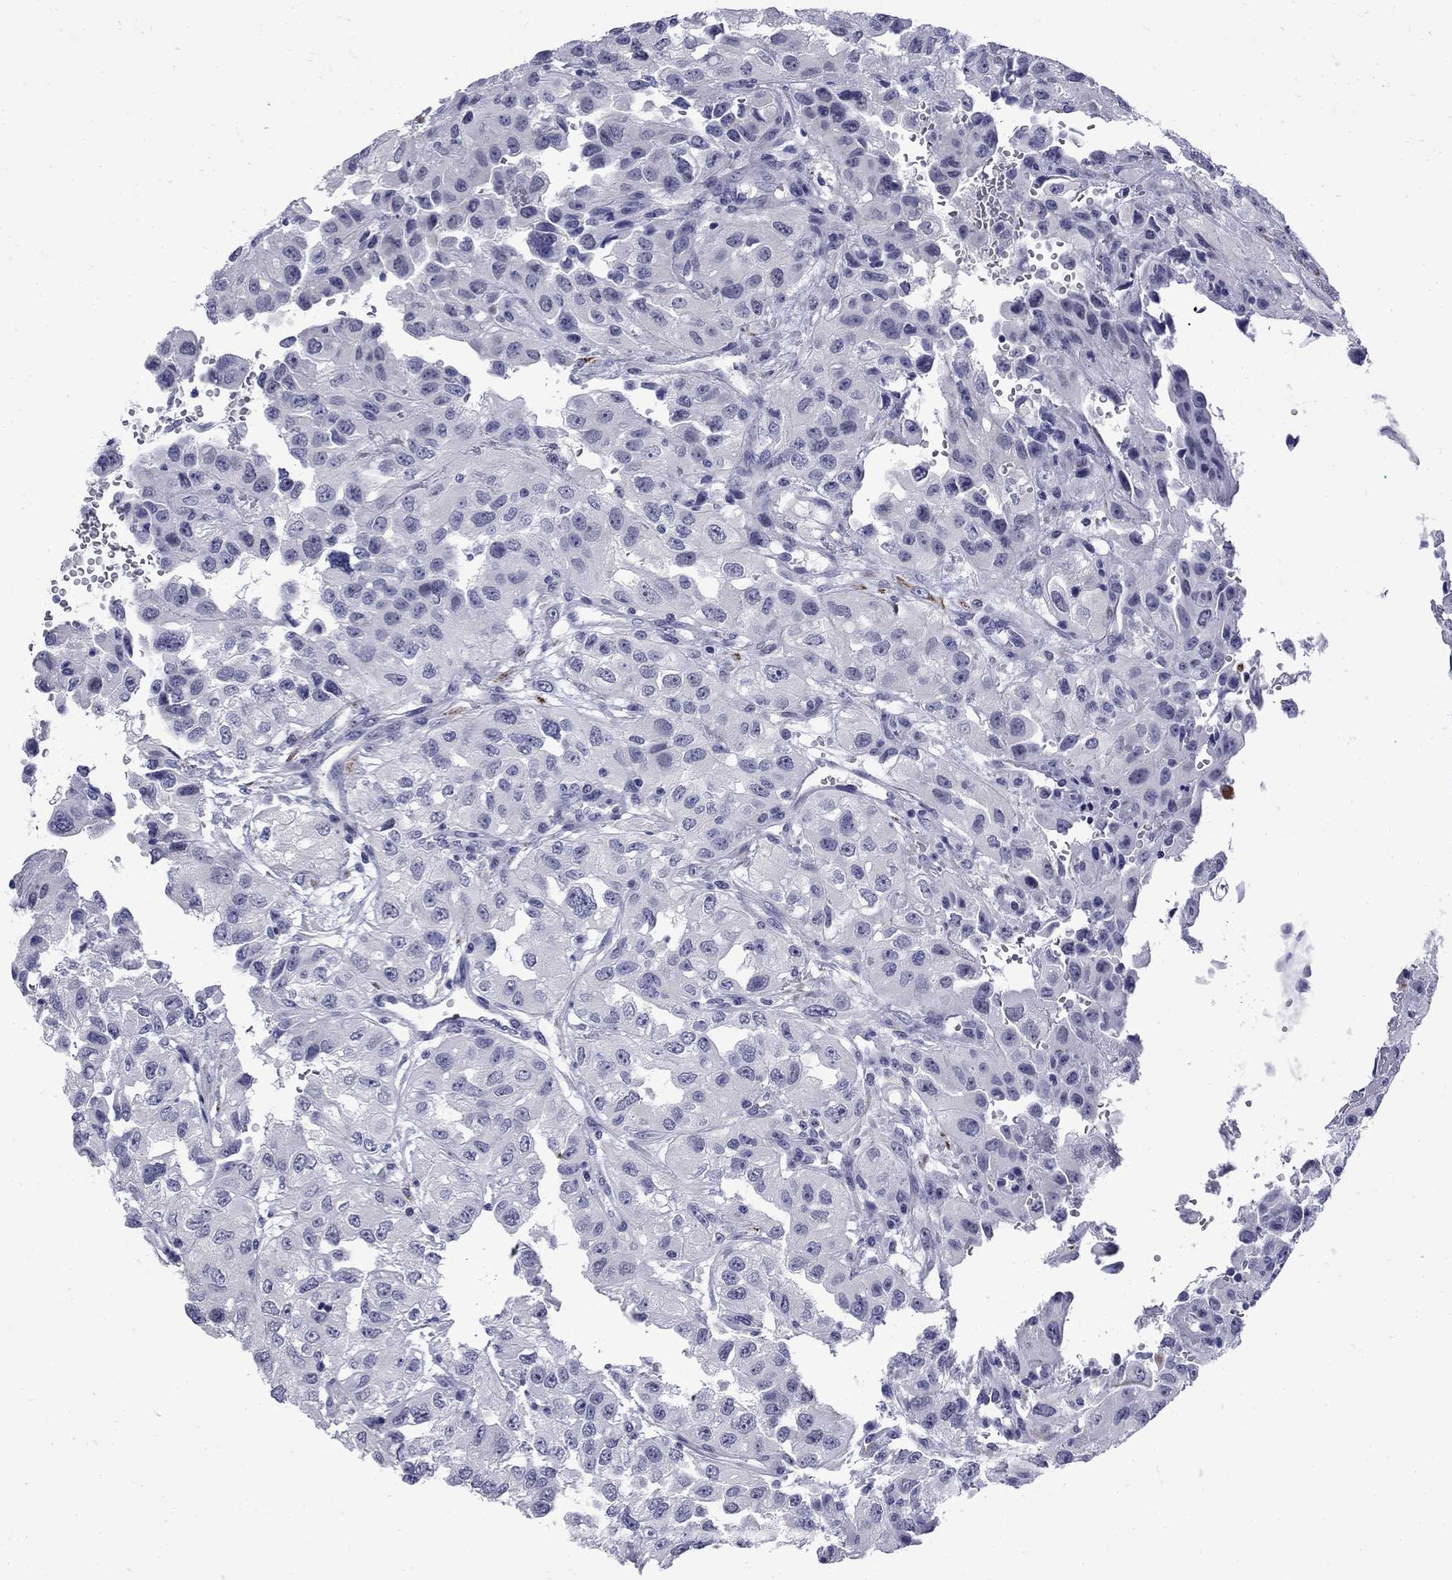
{"staining": {"intensity": "negative", "quantity": "none", "location": "none"}, "tissue": "renal cancer", "cell_type": "Tumor cells", "image_type": "cancer", "snomed": [{"axis": "morphology", "description": "Adenocarcinoma, NOS"}, {"axis": "topography", "description": "Kidney"}], "caption": "IHC image of renal cancer stained for a protein (brown), which reveals no staining in tumor cells. (Stains: DAB IHC with hematoxylin counter stain, Microscopy: brightfield microscopy at high magnification).", "gene": "MGARP", "patient": {"sex": "male", "age": 64}}